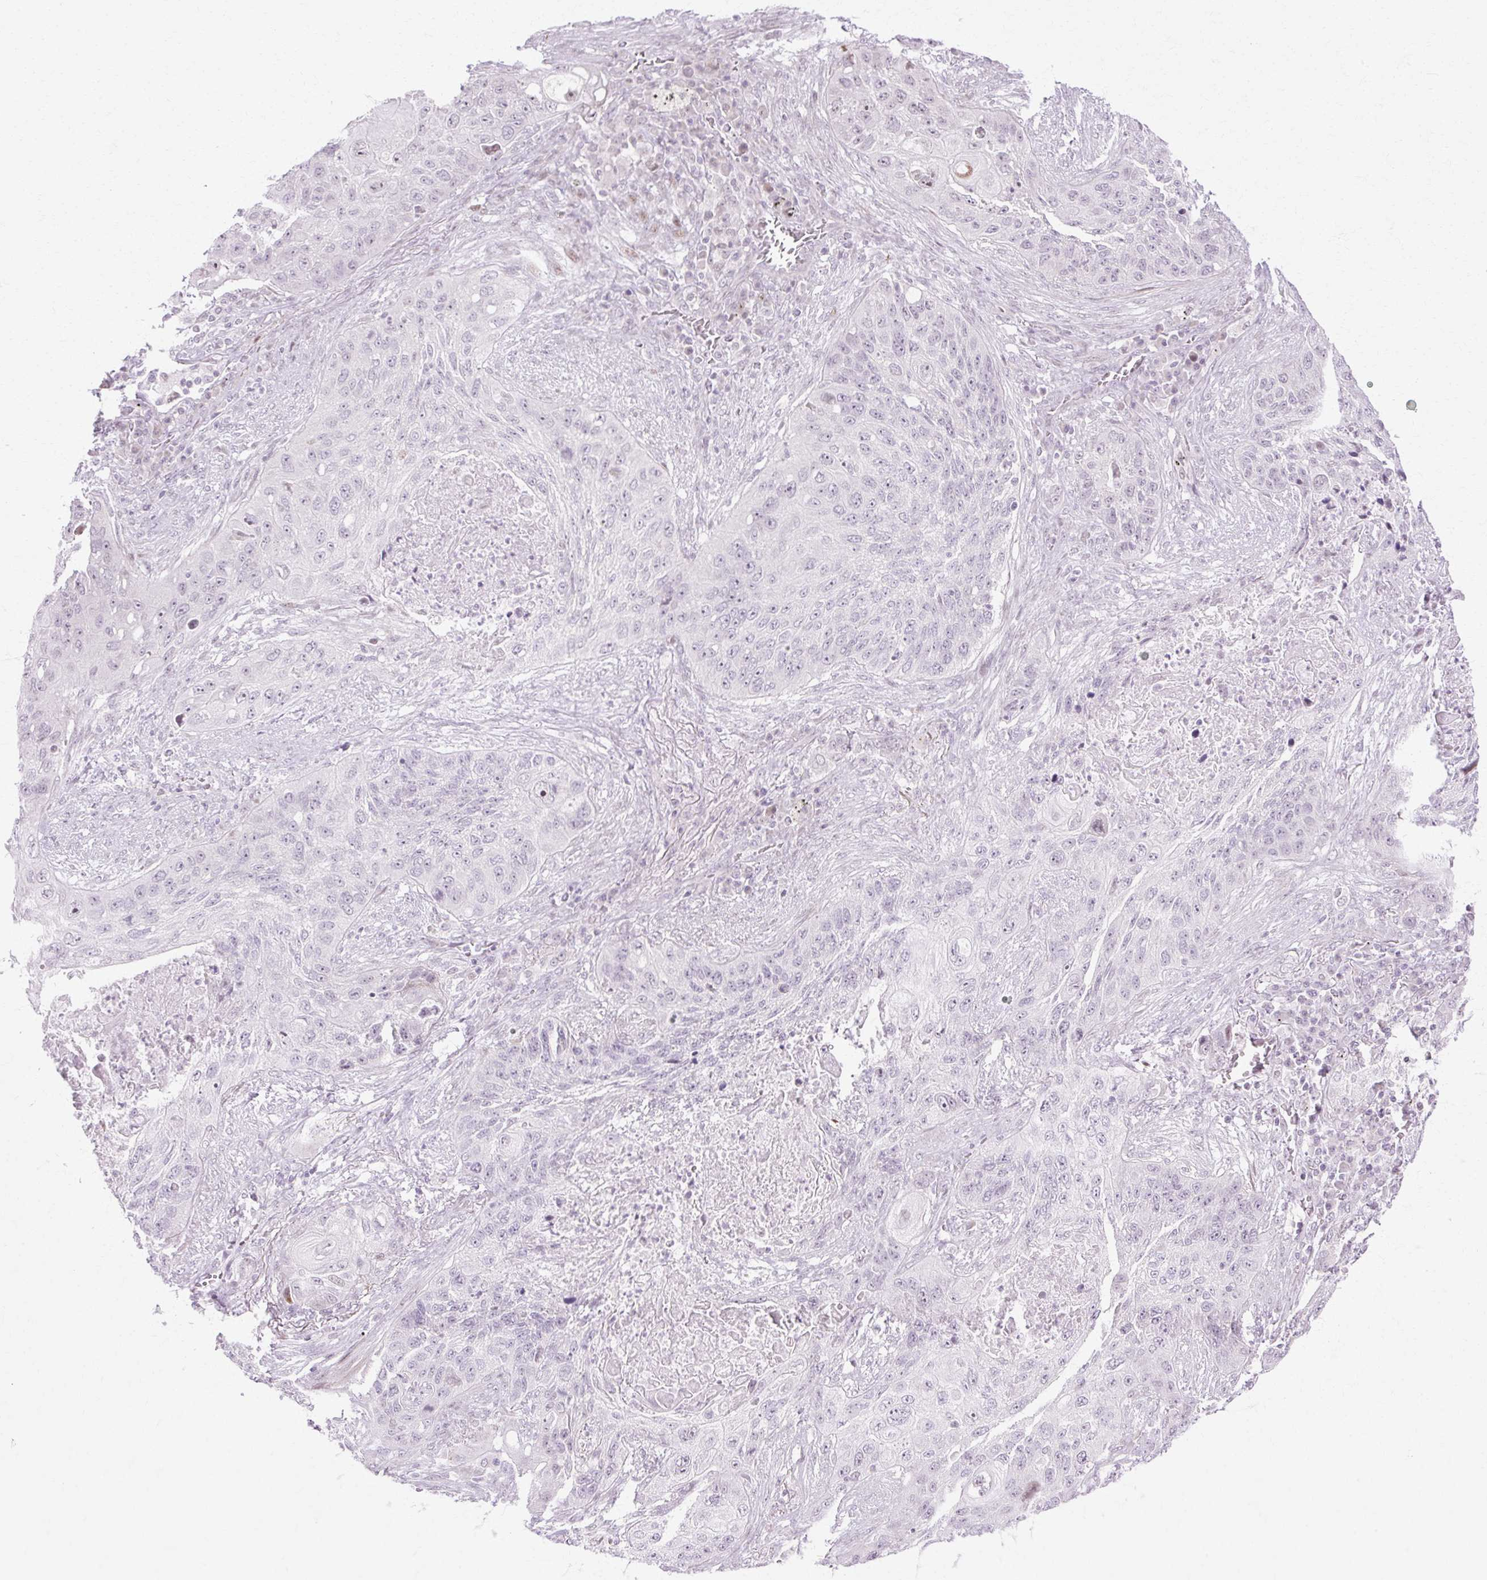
{"staining": {"intensity": "negative", "quantity": "none", "location": "none"}, "tissue": "lung cancer", "cell_type": "Tumor cells", "image_type": "cancer", "snomed": [{"axis": "morphology", "description": "Squamous cell carcinoma, NOS"}, {"axis": "topography", "description": "Lung"}], "caption": "Immunohistochemical staining of human lung squamous cell carcinoma demonstrates no significant expression in tumor cells.", "gene": "C3orf49", "patient": {"sex": "female", "age": 63}}